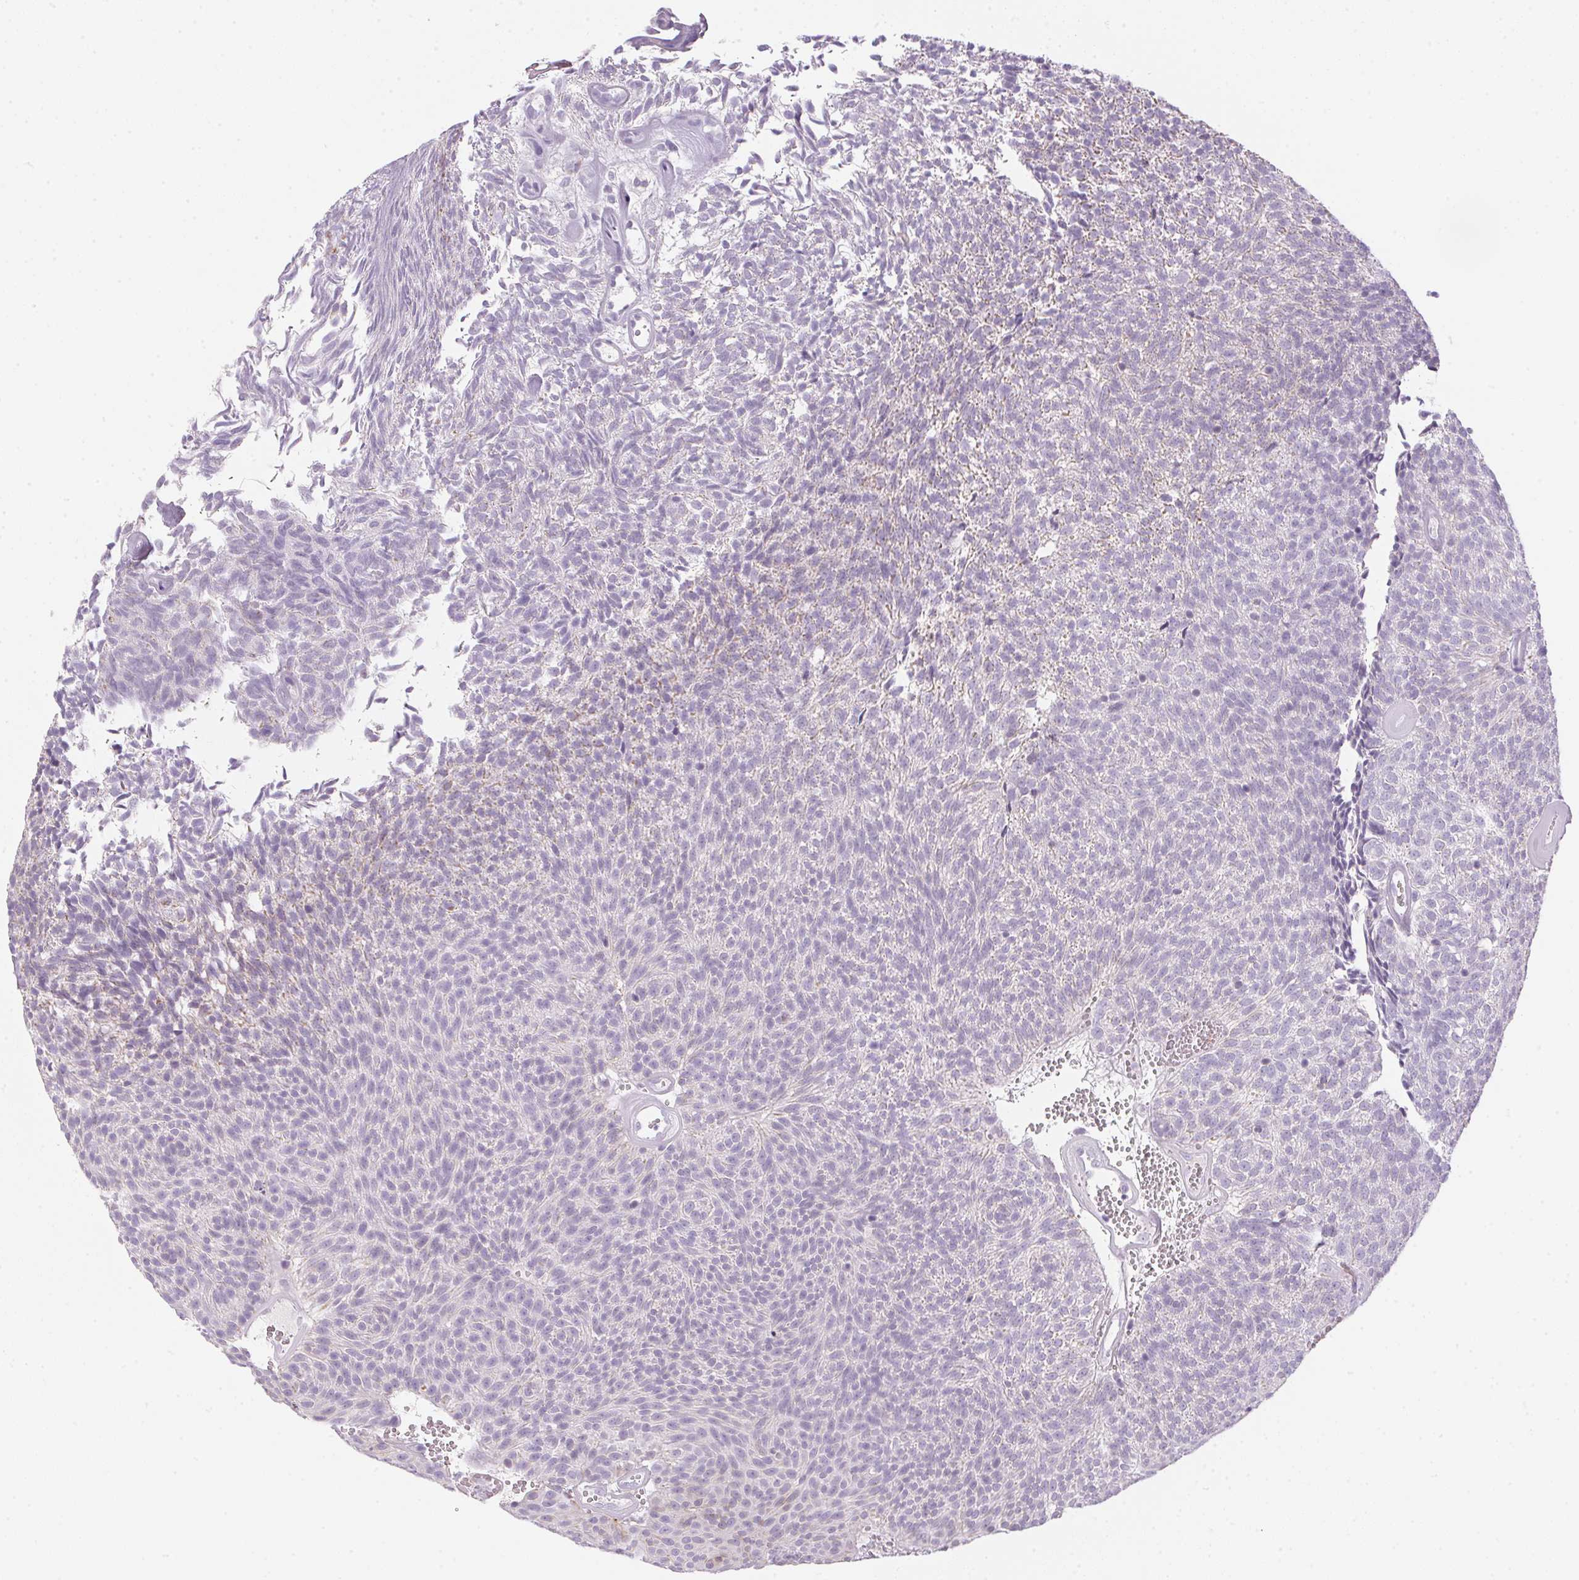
{"staining": {"intensity": "negative", "quantity": "none", "location": "none"}, "tissue": "urothelial cancer", "cell_type": "Tumor cells", "image_type": "cancer", "snomed": [{"axis": "morphology", "description": "Urothelial carcinoma, Low grade"}, {"axis": "topography", "description": "Urinary bladder"}], "caption": "Tumor cells show no significant staining in low-grade urothelial carcinoma. (DAB immunohistochemistry, high magnification).", "gene": "ECPAS", "patient": {"sex": "male", "age": 77}}